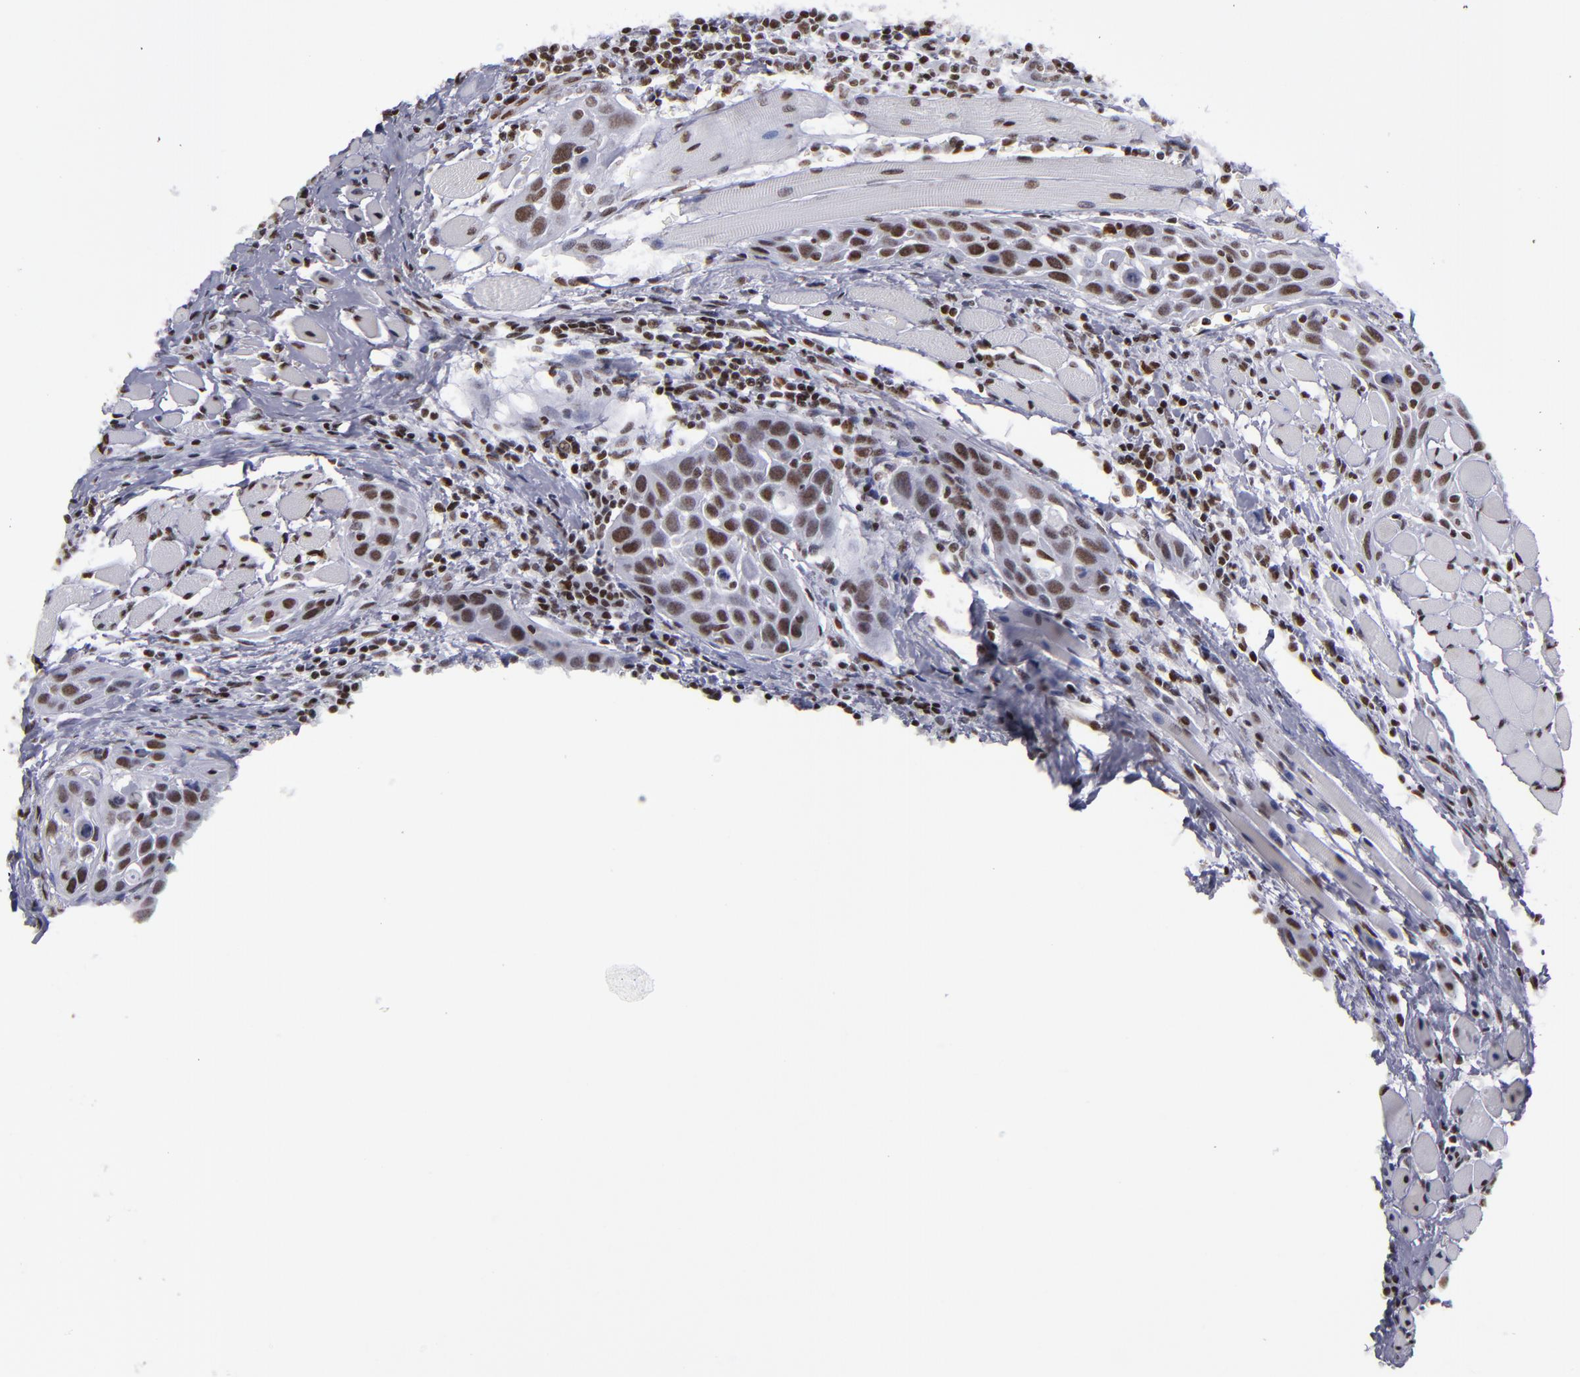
{"staining": {"intensity": "moderate", "quantity": ">75%", "location": "nuclear"}, "tissue": "head and neck cancer", "cell_type": "Tumor cells", "image_type": "cancer", "snomed": [{"axis": "morphology", "description": "Squamous cell carcinoma, NOS"}, {"axis": "topography", "description": "Oral tissue"}, {"axis": "topography", "description": "Head-Neck"}], "caption": "Protein expression analysis of human squamous cell carcinoma (head and neck) reveals moderate nuclear positivity in about >75% of tumor cells.", "gene": "TERF2", "patient": {"sex": "female", "age": 50}}